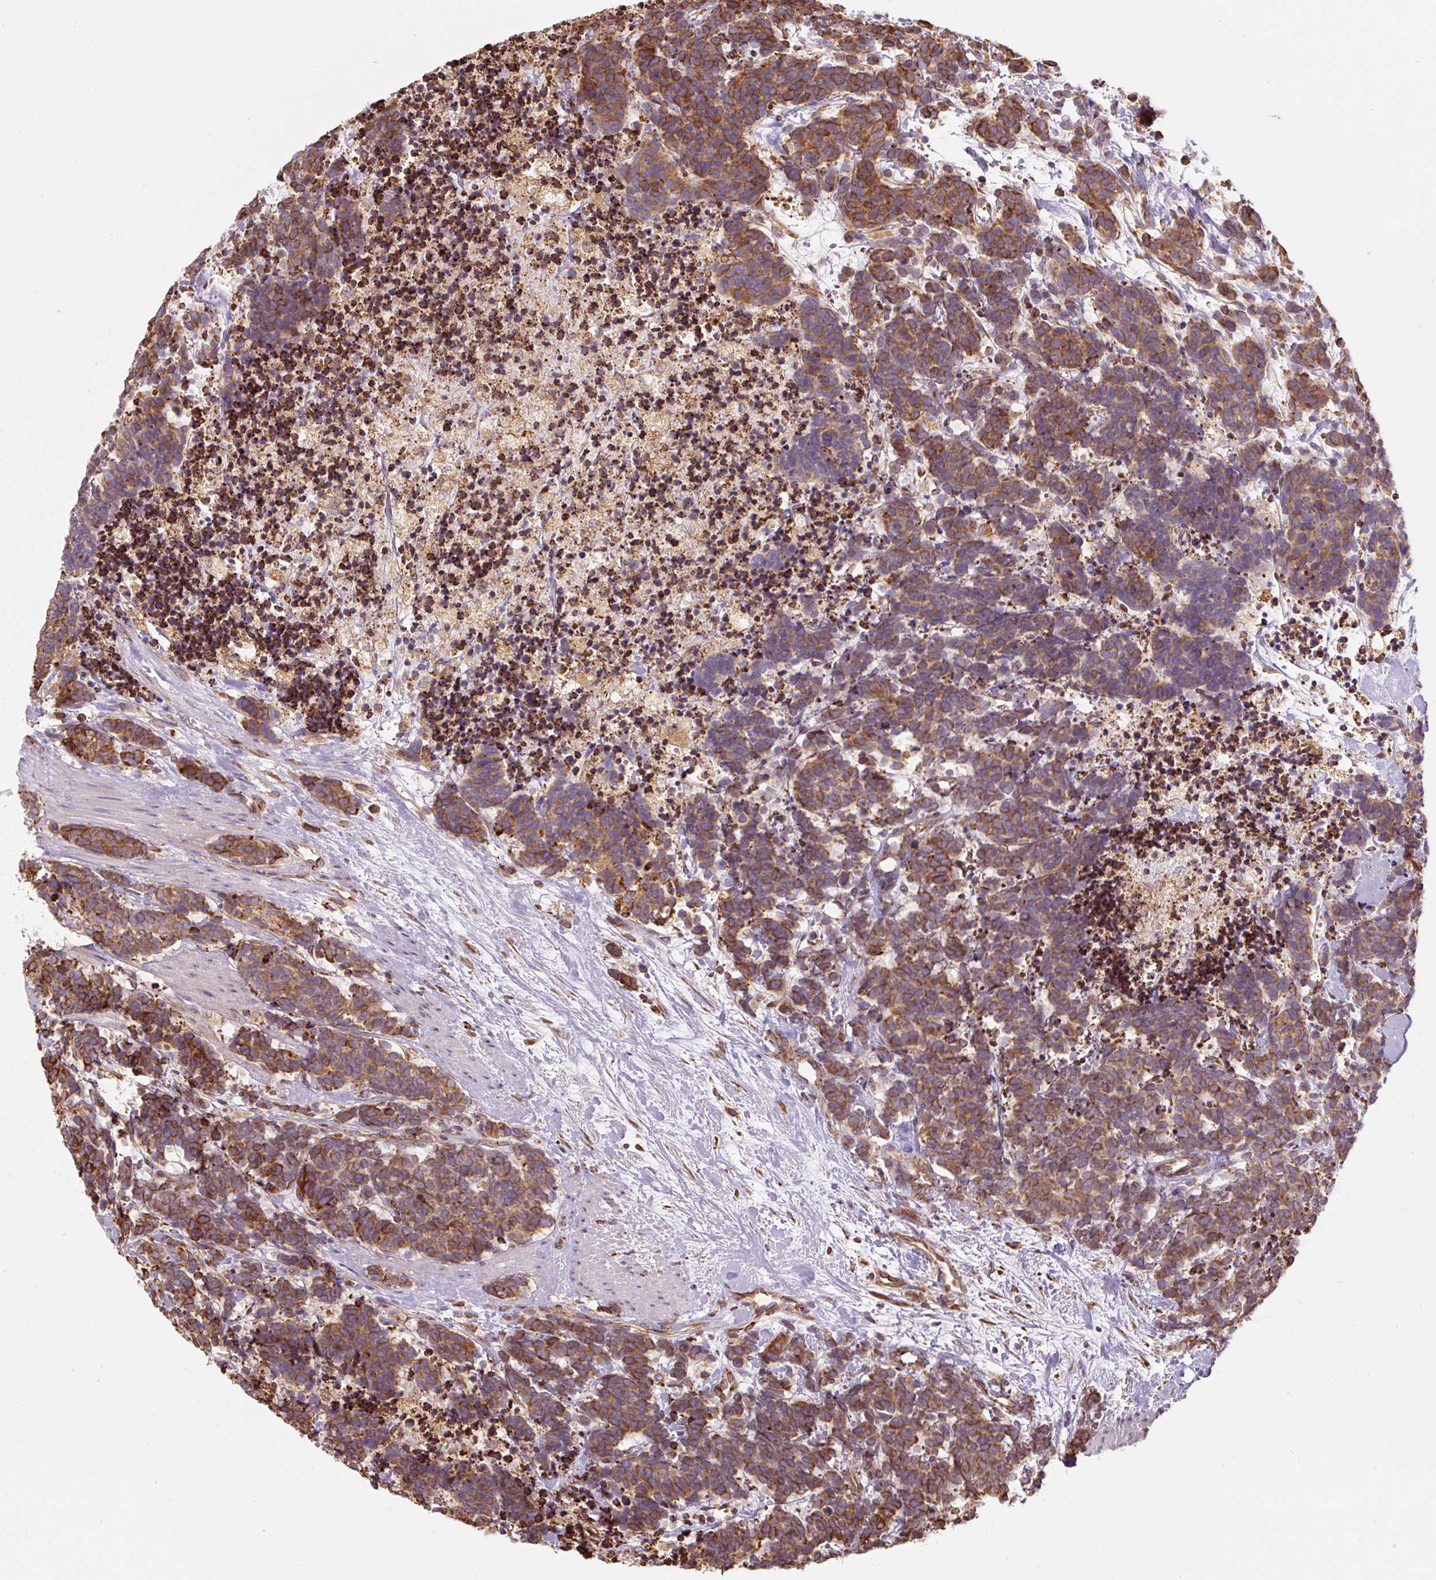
{"staining": {"intensity": "moderate", "quantity": ">75%", "location": "cytoplasmic/membranous"}, "tissue": "carcinoid", "cell_type": "Tumor cells", "image_type": "cancer", "snomed": [{"axis": "morphology", "description": "Carcinoma, NOS"}, {"axis": "morphology", "description": "Carcinoid, malignant, NOS"}, {"axis": "topography", "description": "Prostate"}], "caption": "There is medium levels of moderate cytoplasmic/membranous staining in tumor cells of carcinoid, as demonstrated by immunohistochemical staining (brown color).", "gene": "PRKCSH", "patient": {"sex": "male", "age": 57}}